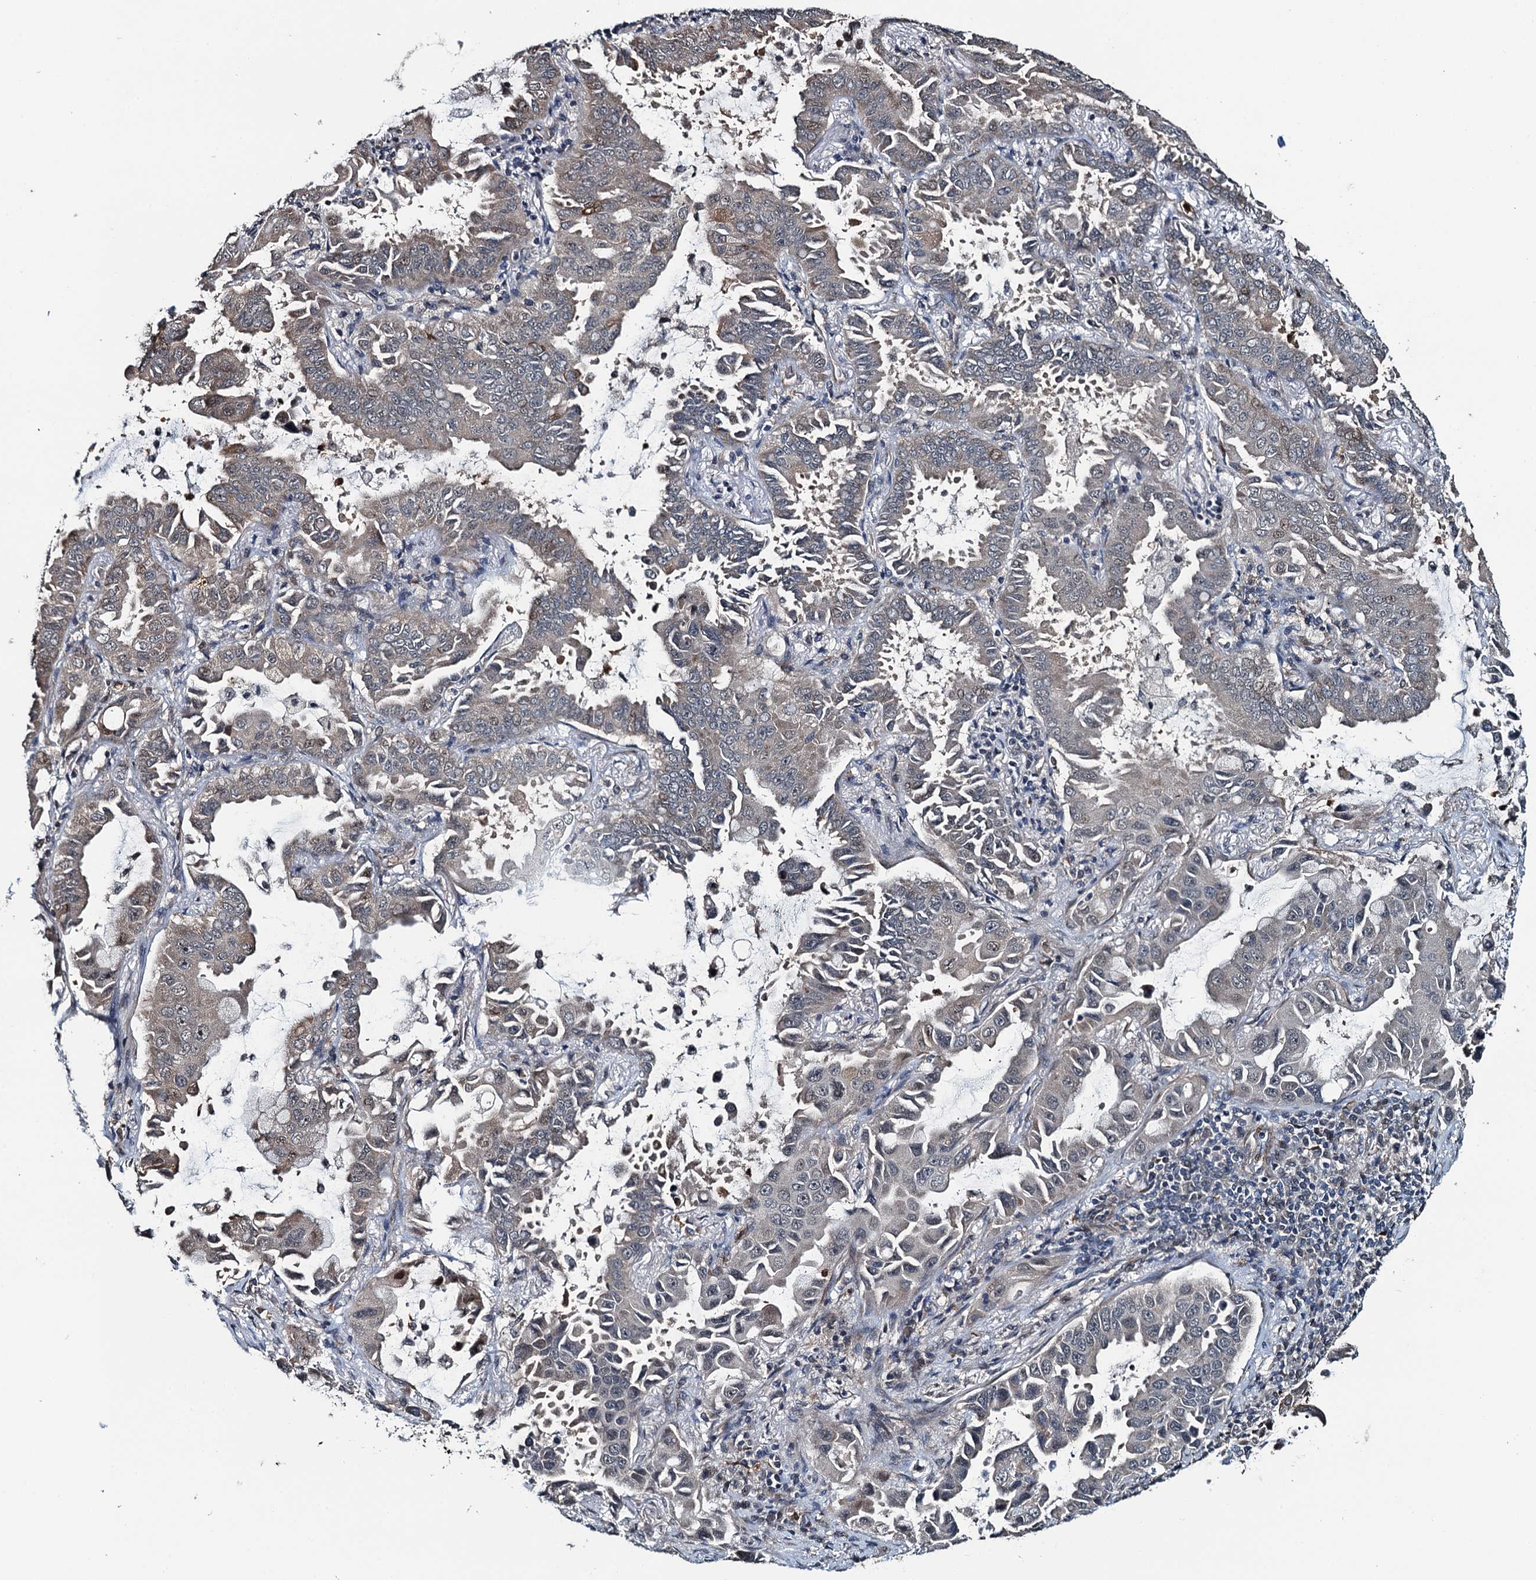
{"staining": {"intensity": "negative", "quantity": "none", "location": "none"}, "tissue": "lung cancer", "cell_type": "Tumor cells", "image_type": "cancer", "snomed": [{"axis": "morphology", "description": "Adenocarcinoma, NOS"}, {"axis": "topography", "description": "Lung"}], "caption": "Tumor cells are negative for brown protein staining in adenocarcinoma (lung). The staining was performed using DAB to visualize the protein expression in brown, while the nuclei were stained in blue with hematoxylin (Magnification: 20x).", "gene": "WHAMM", "patient": {"sex": "male", "age": 64}}